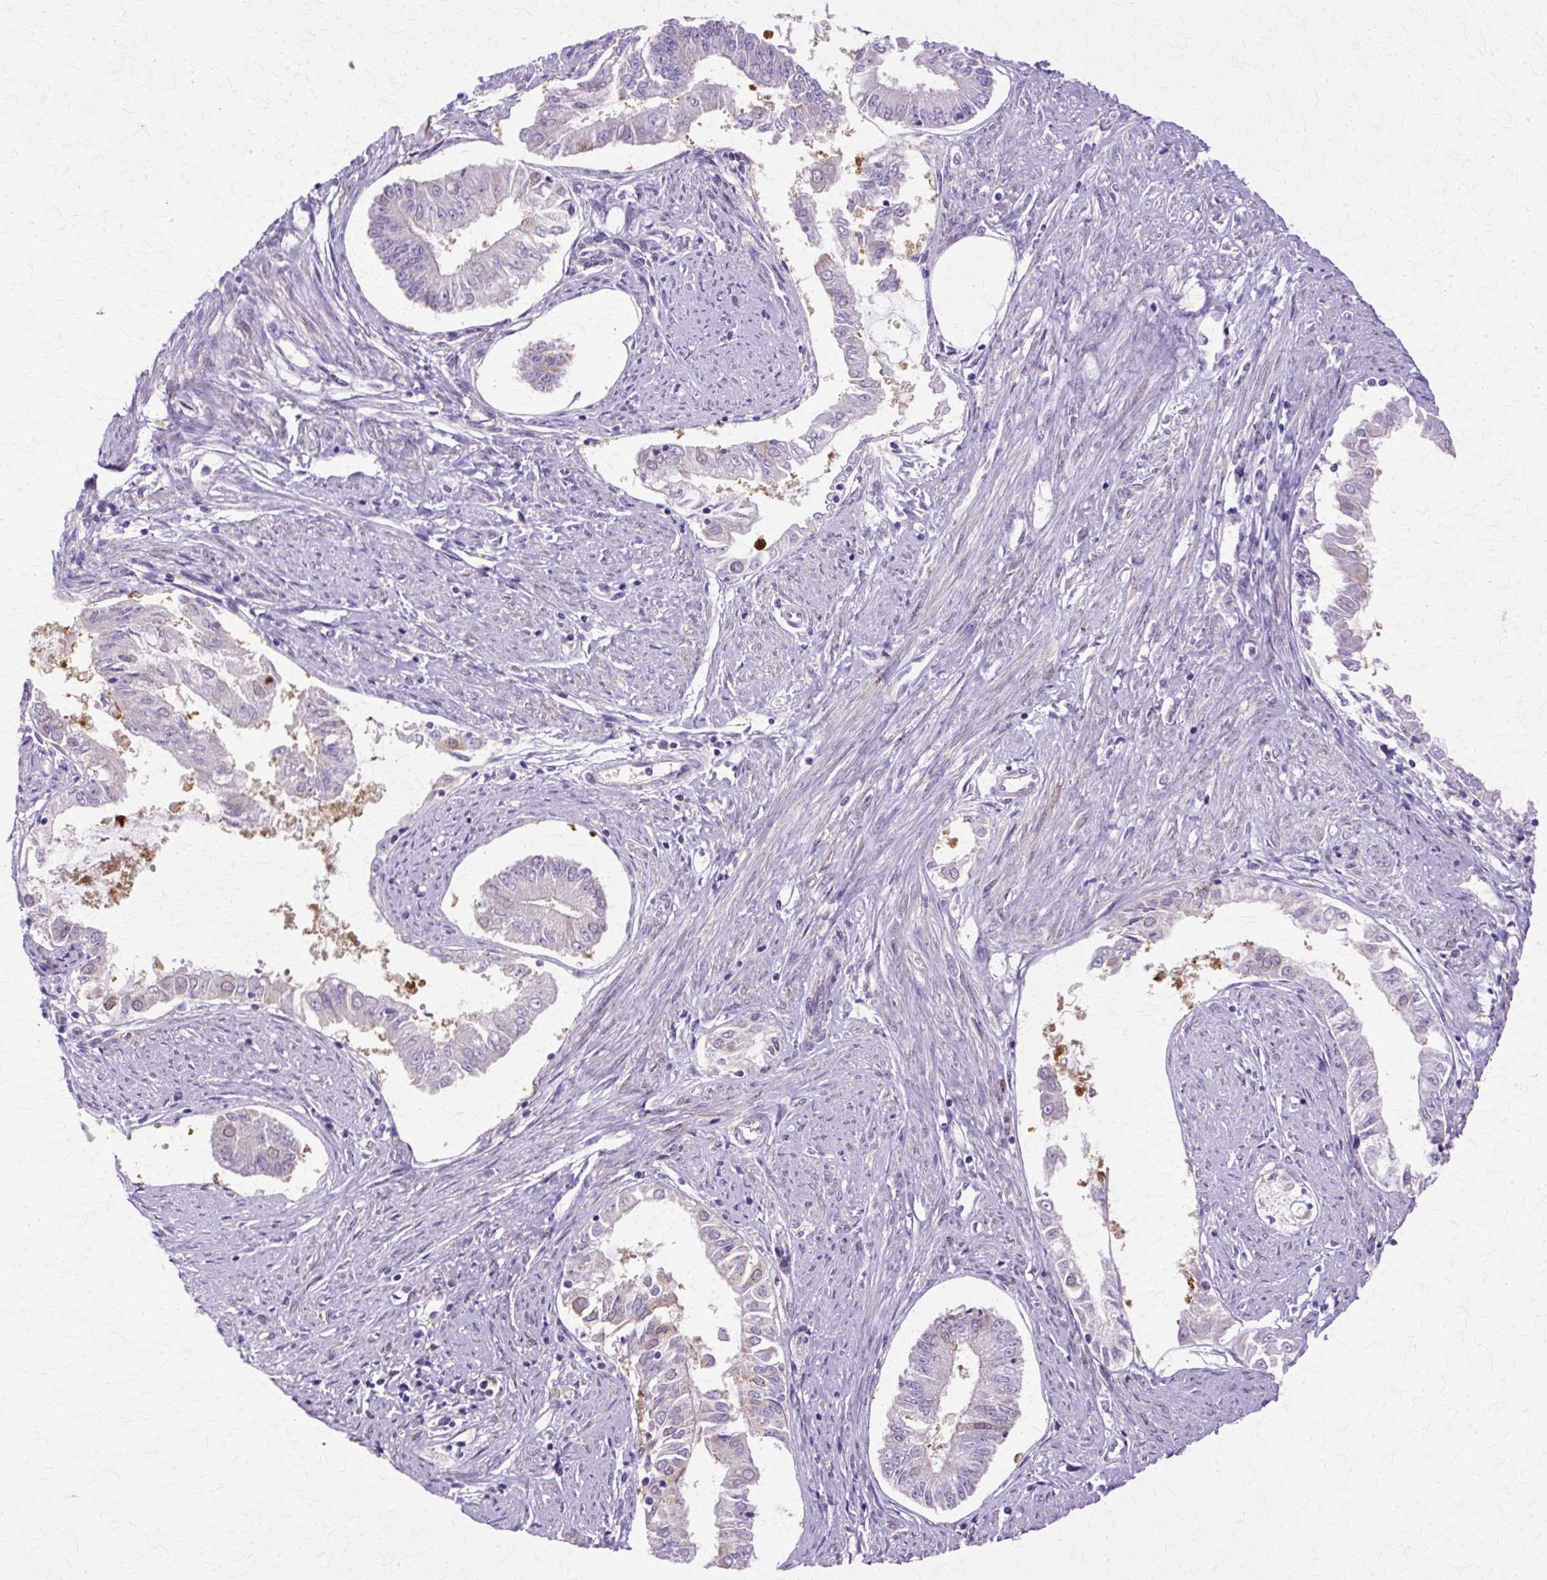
{"staining": {"intensity": "negative", "quantity": "none", "location": "none"}, "tissue": "endometrial cancer", "cell_type": "Tumor cells", "image_type": "cancer", "snomed": [{"axis": "morphology", "description": "Adenocarcinoma, NOS"}, {"axis": "topography", "description": "Endometrium"}], "caption": "Tumor cells are negative for protein expression in human endometrial cancer (adenocarcinoma).", "gene": "HSPA8", "patient": {"sex": "female", "age": 76}}